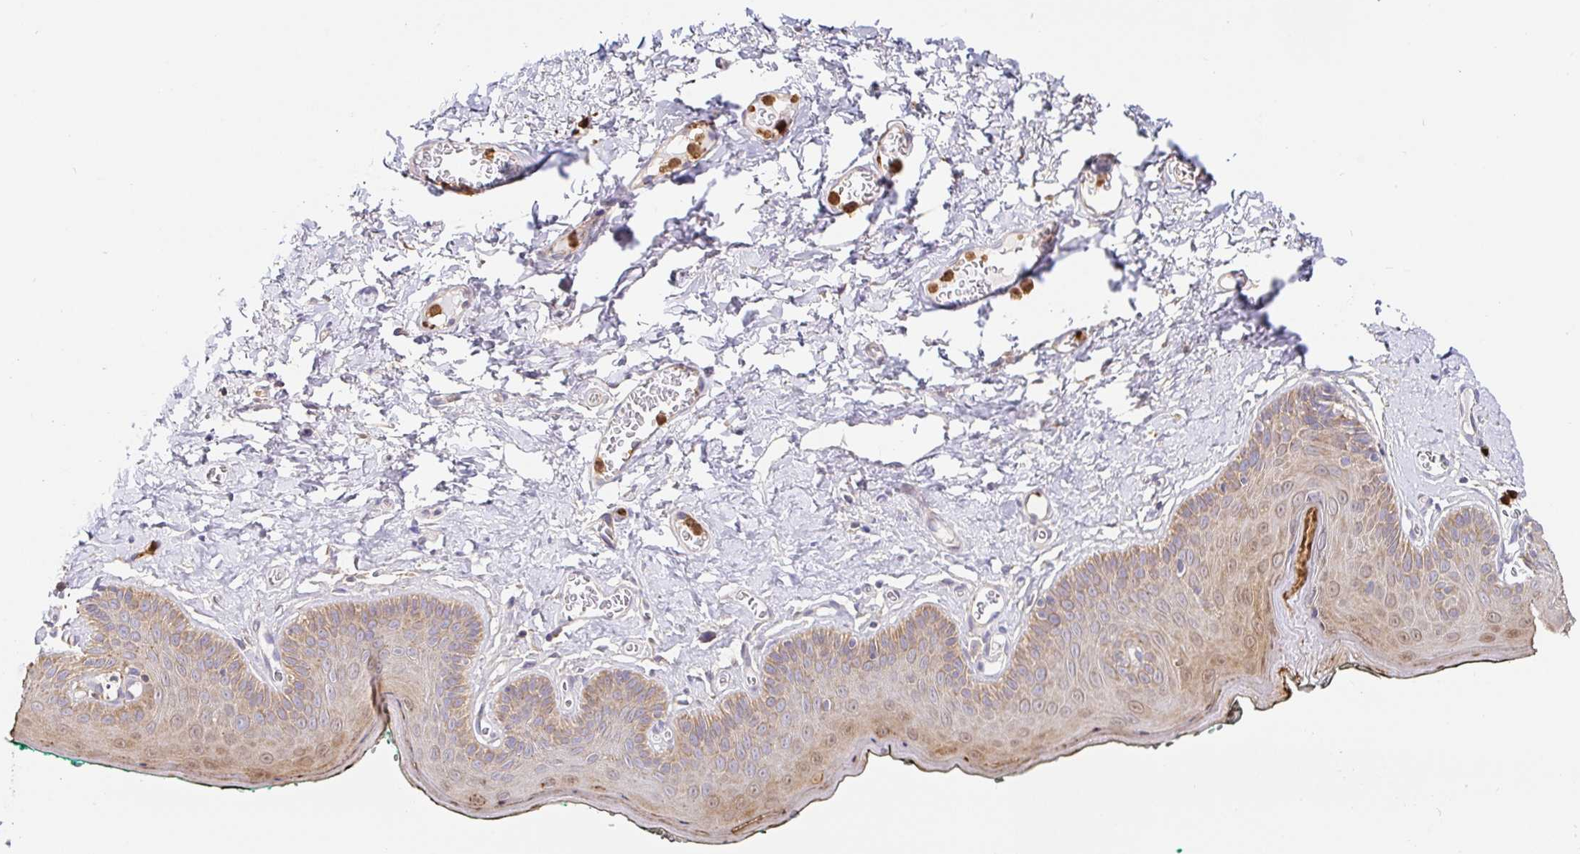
{"staining": {"intensity": "moderate", "quantity": ">75%", "location": "cytoplasmic/membranous"}, "tissue": "skin", "cell_type": "Epidermal cells", "image_type": "normal", "snomed": [{"axis": "morphology", "description": "Normal tissue, NOS"}, {"axis": "topography", "description": "Vulva"}, {"axis": "topography", "description": "Peripheral nerve tissue"}], "caption": "Skin was stained to show a protein in brown. There is medium levels of moderate cytoplasmic/membranous expression in about >75% of epidermal cells. (brown staining indicates protein expression, while blue staining denotes nuclei).", "gene": "PDPK1", "patient": {"sex": "female", "age": 66}}